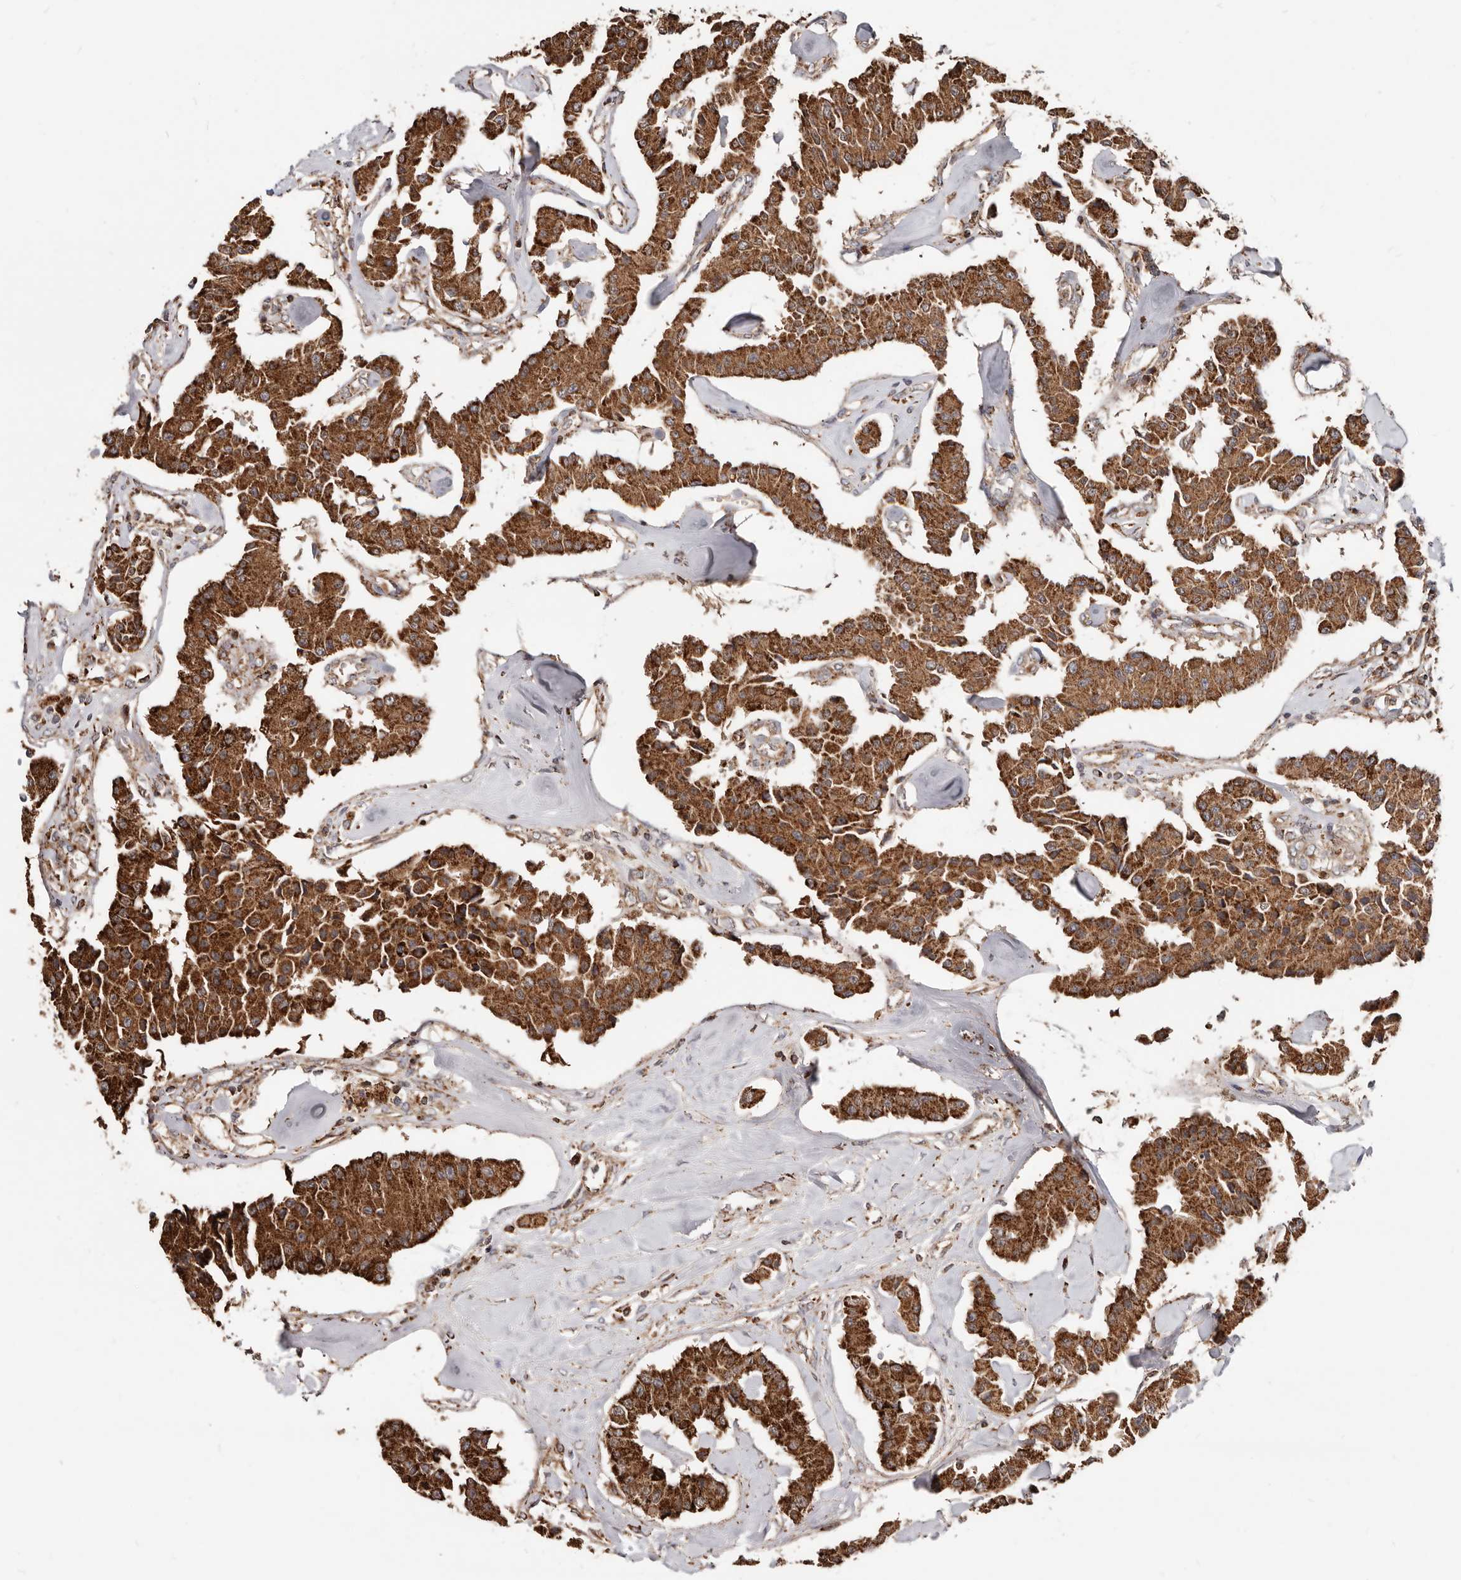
{"staining": {"intensity": "strong", "quantity": ">75%", "location": "cytoplasmic/membranous"}, "tissue": "carcinoid", "cell_type": "Tumor cells", "image_type": "cancer", "snomed": [{"axis": "morphology", "description": "Carcinoid, malignant, NOS"}, {"axis": "topography", "description": "Pancreas"}], "caption": "Immunohistochemical staining of carcinoid (malignant) shows high levels of strong cytoplasmic/membranous protein expression in about >75% of tumor cells.", "gene": "PRKACB", "patient": {"sex": "male", "age": 41}}